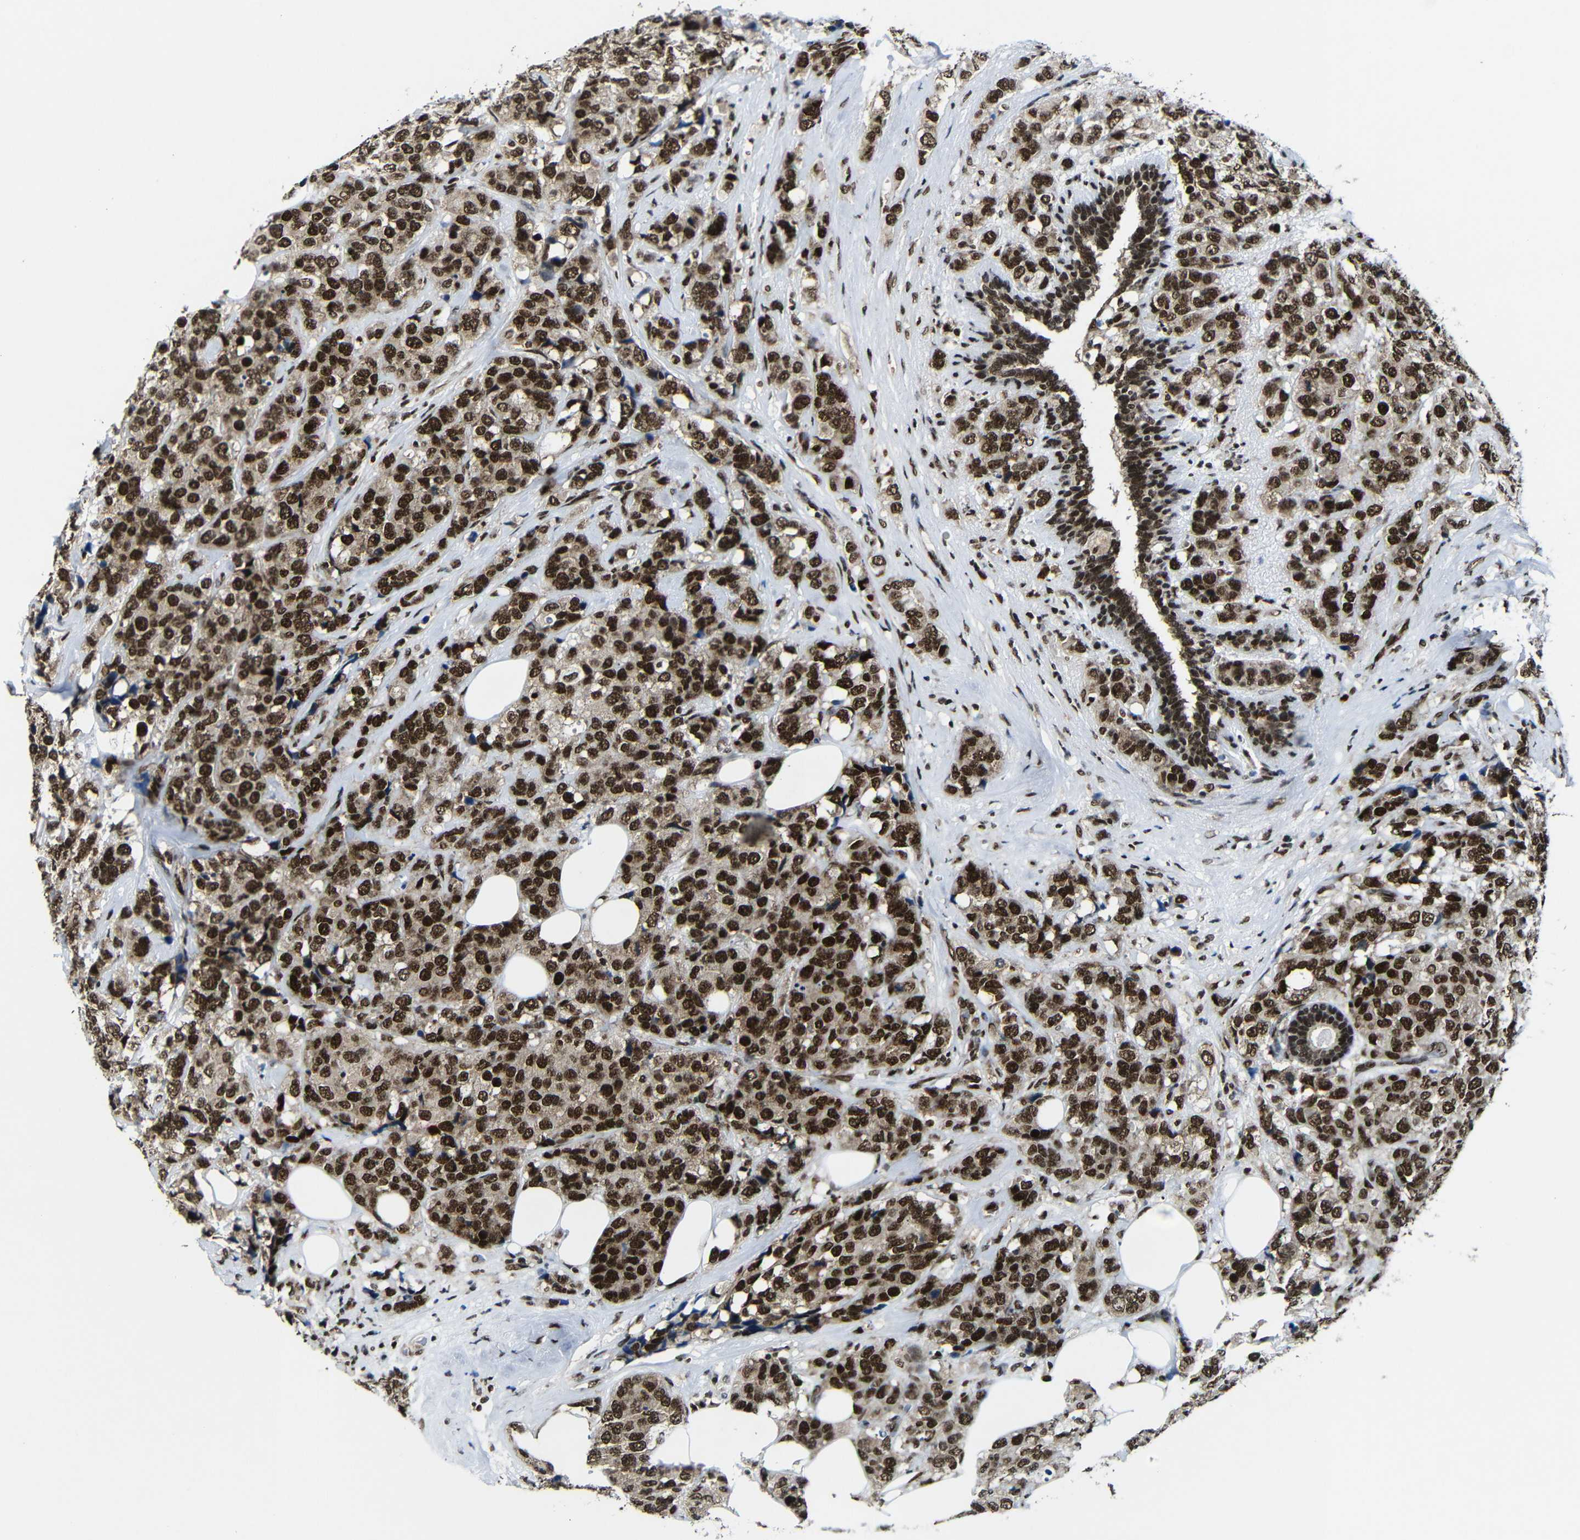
{"staining": {"intensity": "strong", "quantity": ">75%", "location": "nuclear"}, "tissue": "breast cancer", "cell_type": "Tumor cells", "image_type": "cancer", "snomed": [{"axis": "morphology", "description": "Lobular carcinoma"}, {"axis": "topography", "description": "Breast"}], "caption": "Human breast cancer (lobular carcinoma) stained for a protein (brown) demonstrates strong nuclear positive staining in approximately >75% of tumor cells.", "gene": "PTBP1", "patient": {"sex": "female", "age": 59}}